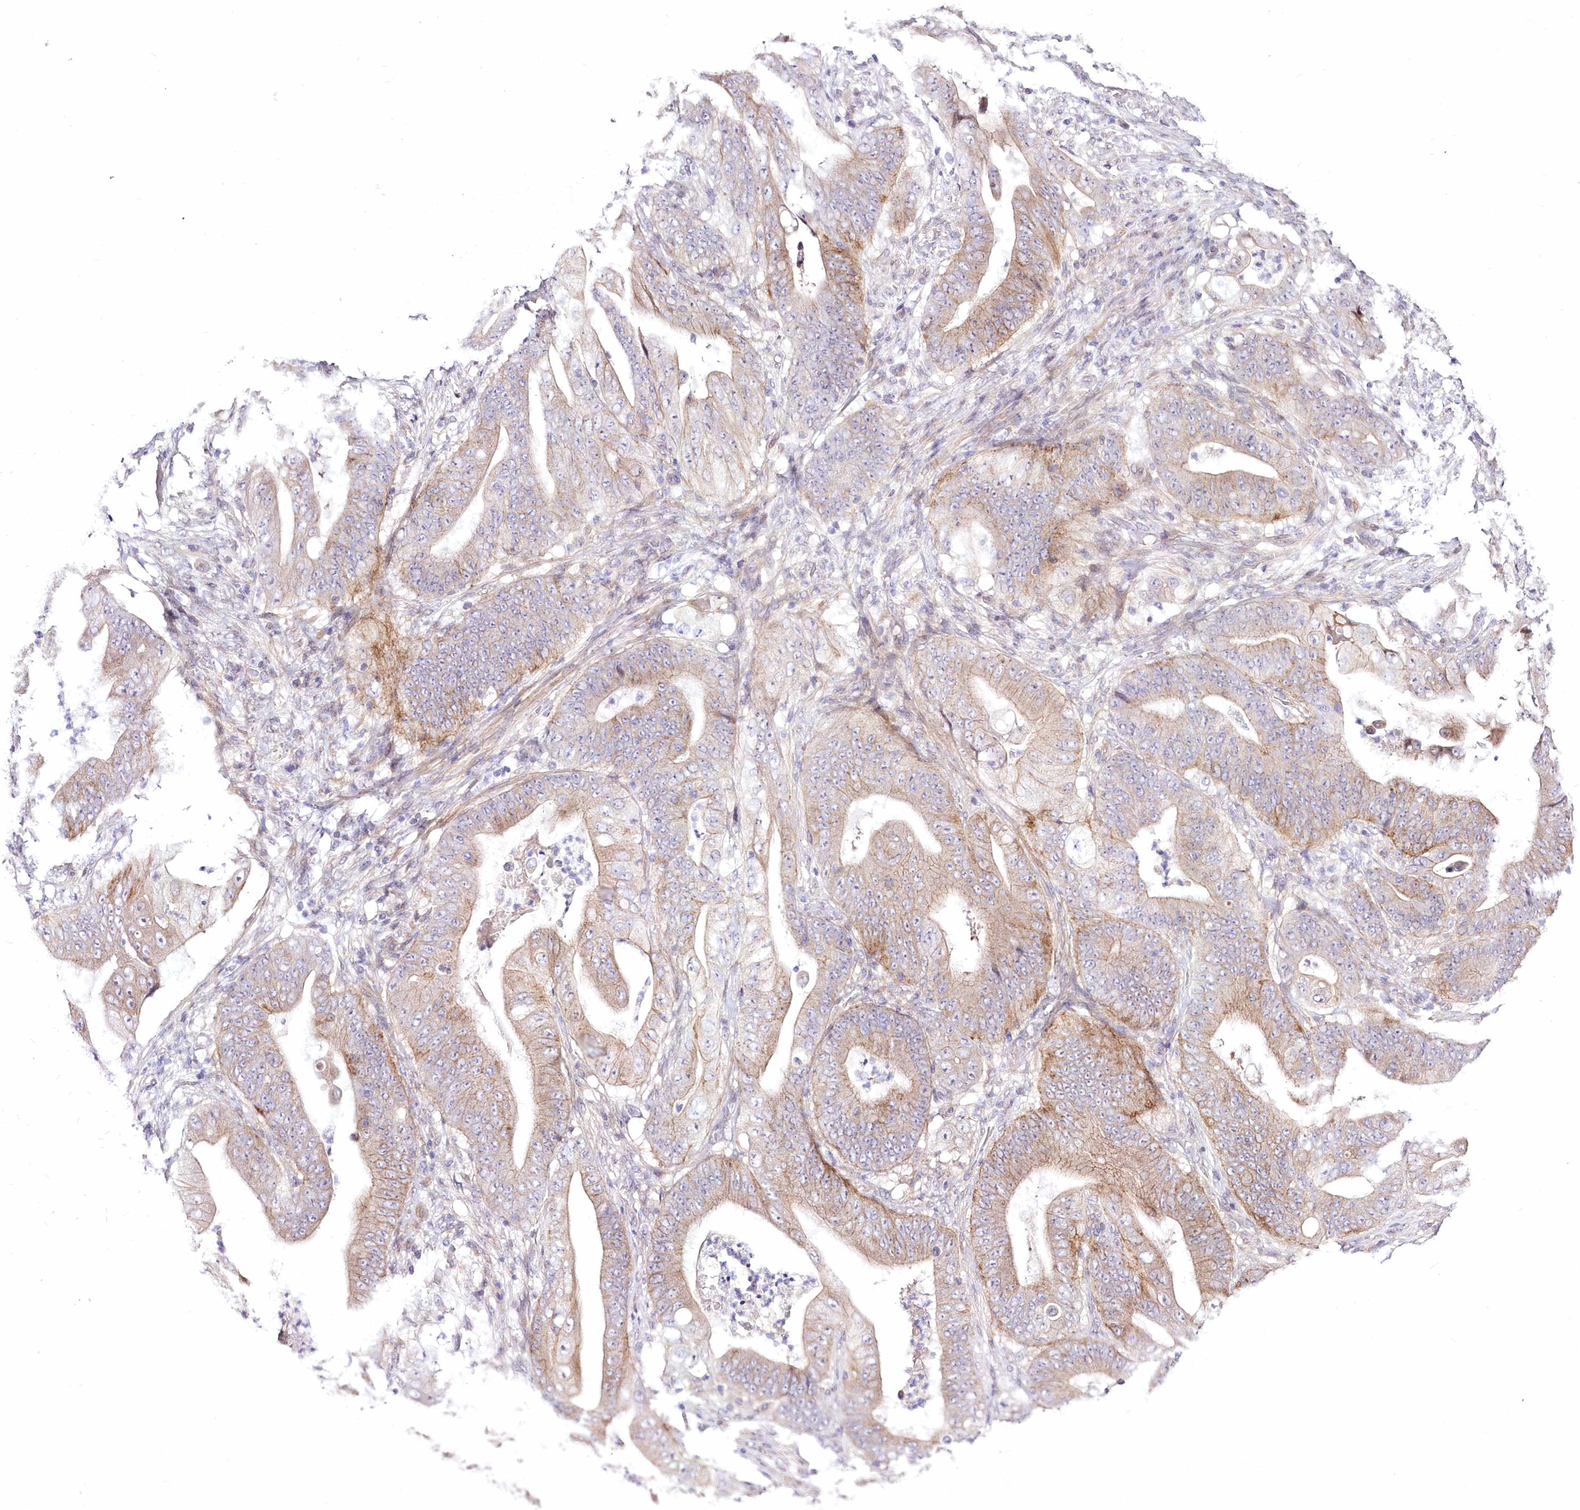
{"staining": {"intensity": "weak", "quantity": "25%-75%", "location": "cytoplasmic/membranous"}, "tissue": "stomach cancer", "cell_type": "Tumor cells", "image_type": "cancer", "snomed": [{"axis": "morphology", "description": "Adenocarcinoma, NOS"}, {"axis": "topography", "description": "Stomach"}], "caption": "Immunohistochemistry image of neoplastic tissue: stomach adenocarcinoma stained using IHC demonstrates low levels of weak protein expression localized specifically in the cytoplasmic/membranous of tumor cells, appearing as a cytoplasmic/membranous brown color.", "gene": "FAM241B", "patient": {"sex": "female", "age": 73}}